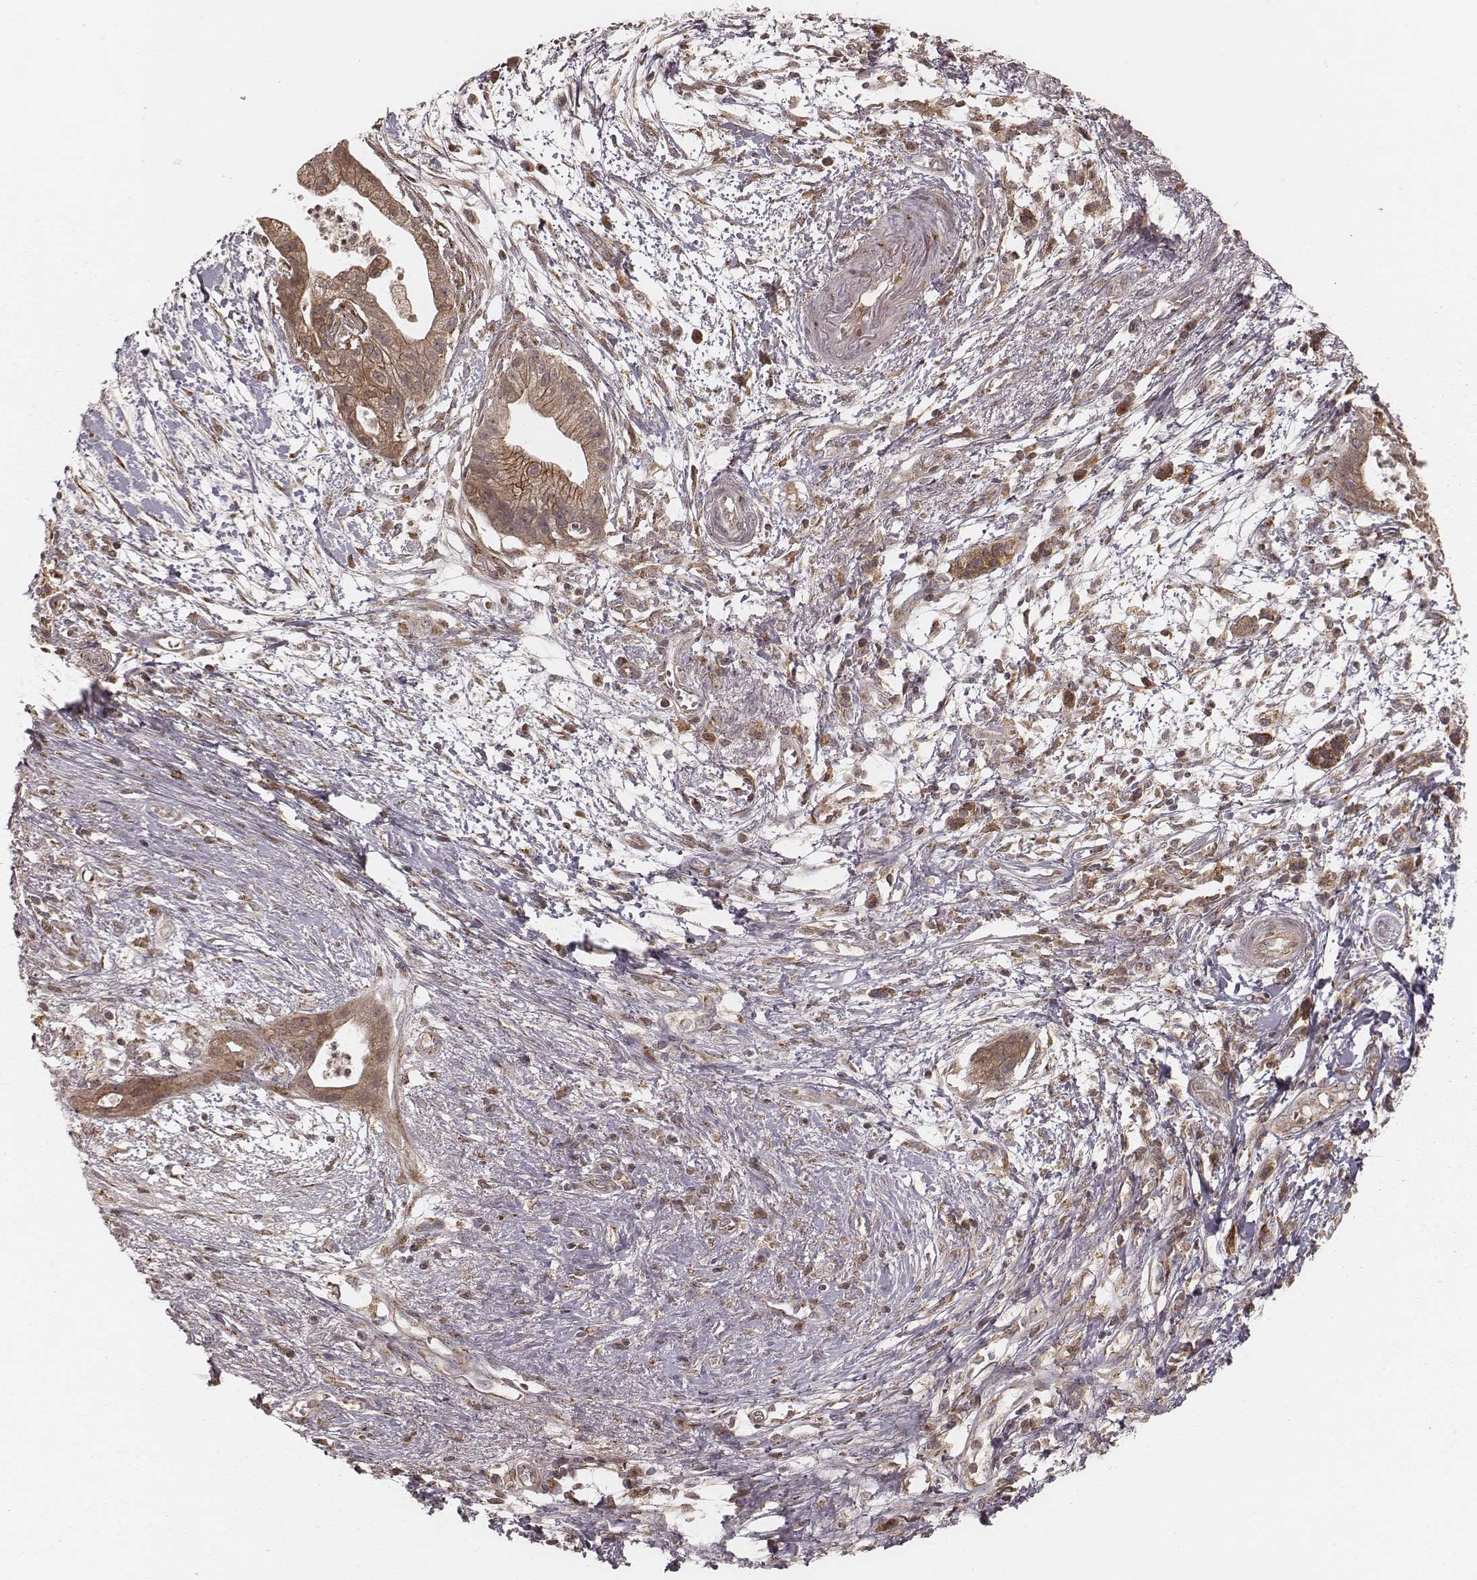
{"staining": {"intensity": "moderate", "quantity": ">75%", "location": "cytoplasmic/membranous"}, "tissue": "pancreatic cancer", "cell_type": "Tumor cells", "image_type": "cancer", "snomed": [{"axis": "morphology", "description": "Normal tissue, NOS"}, {"axis": "morphology", "description": "Adenocarcinoma, NOS"}, {"axis": "topography", "description": "Lymph node"}, {"axis": "topography", "description": "Pancreas"}], "caption": "Pancreatic adenocarcinoma stained with a brown dye displays moderate cytoplasmic/membranous positive positivity in about >75% of tumor cells.", "gene": "MYO19", "patient": {"sex": "female", "age": 58}}